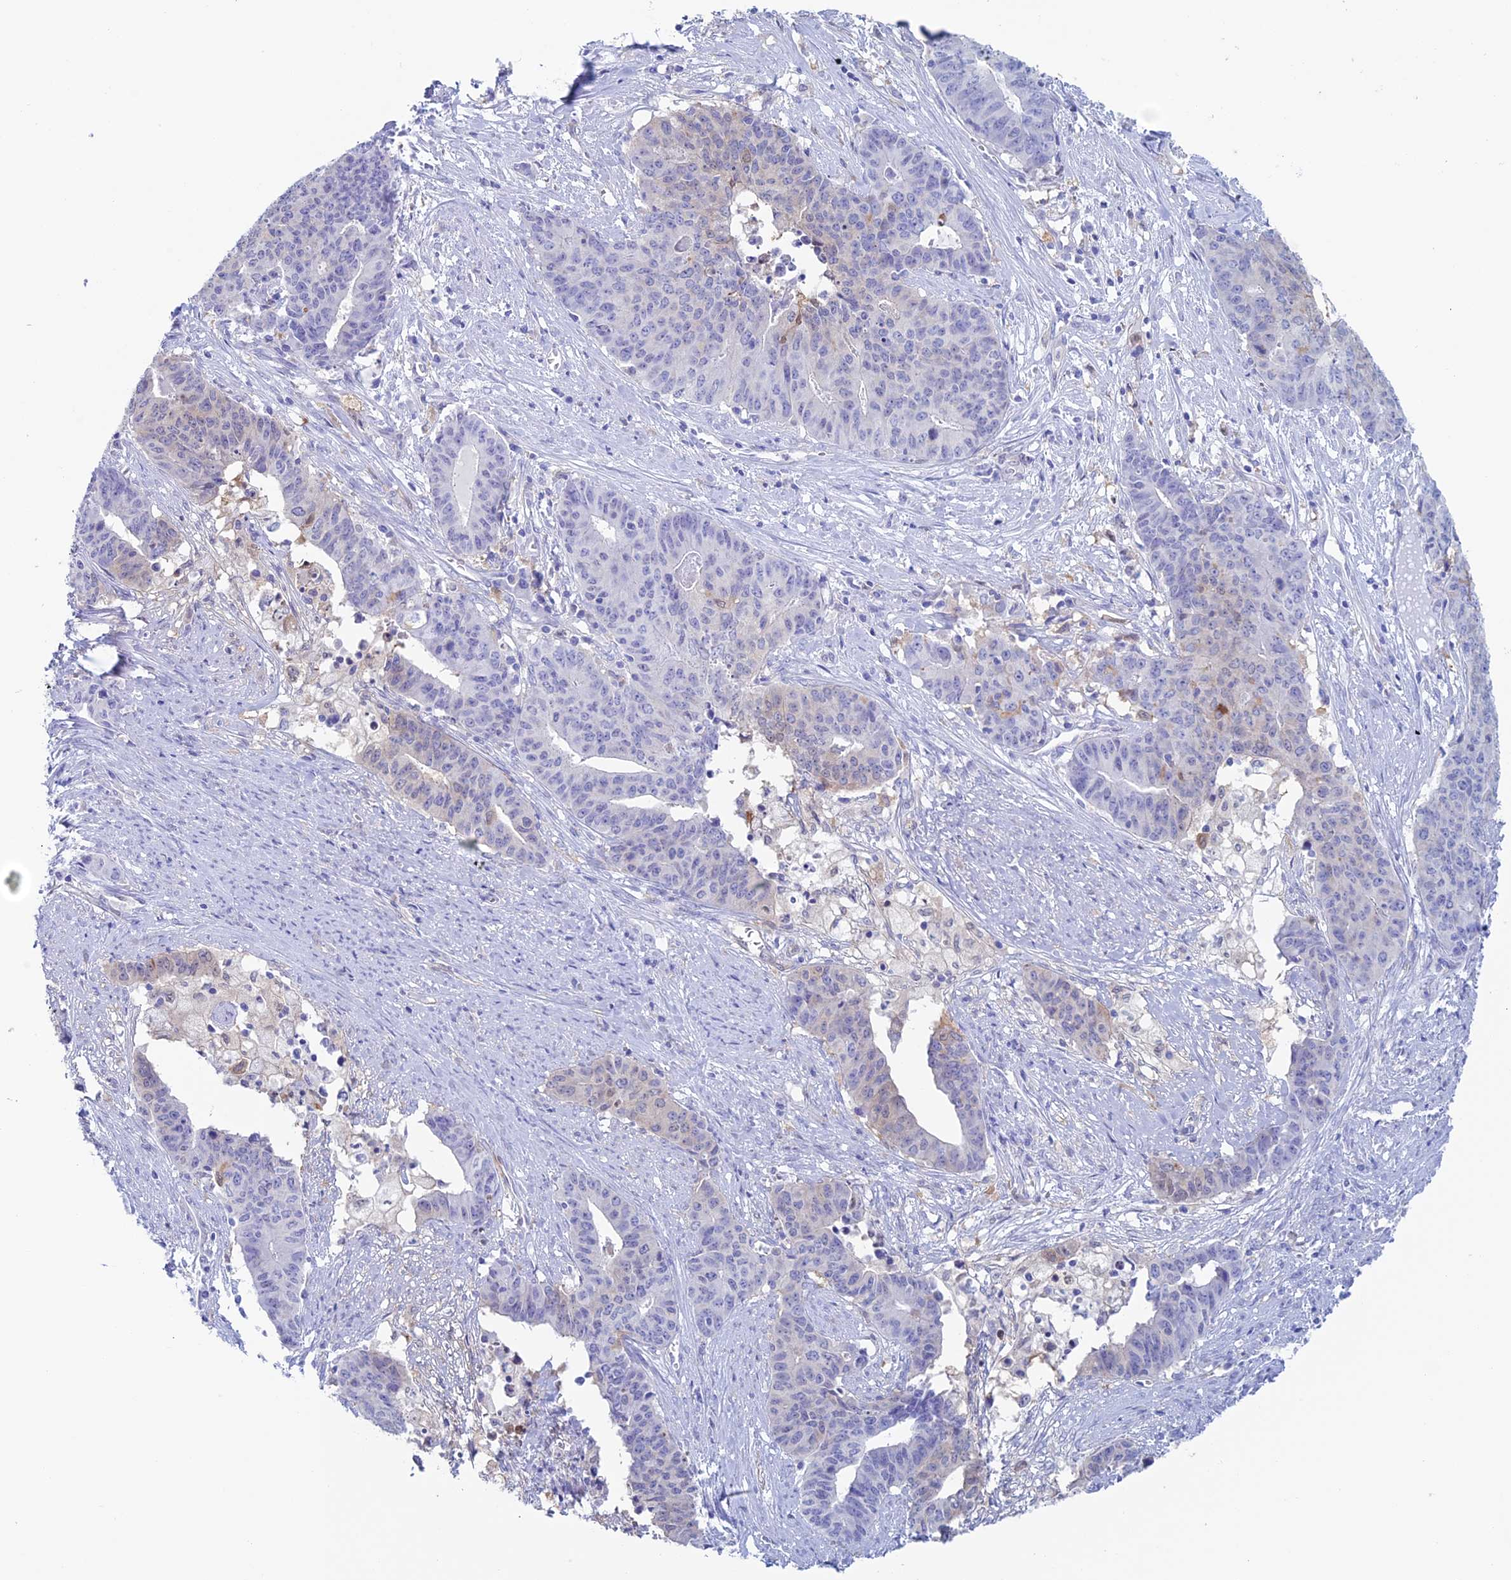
{"staining": {"intensity": "weak", "quantity": "<25%", "location": "cytoplasmic/membranous"}, "tissue": "endometrial cancer", "cell_type": "Tumor cells", "image_type": "cancer", "snomed": [{"axis": "morphology", "description": "Adenocarcinoma, NOS"}, {"axis": "topography", "description": "Endometrium"}], "caption": "Immunohistochemistry micrograph of neoplastic tissue: endometrial cancer (adenocarcinoma) stained with DAB (3,3'-diaminobenzidine) shows no significant protein expression in tumor cells.", "gene": "KCNK17", "patient": {"sex": "female", "age": 59}}